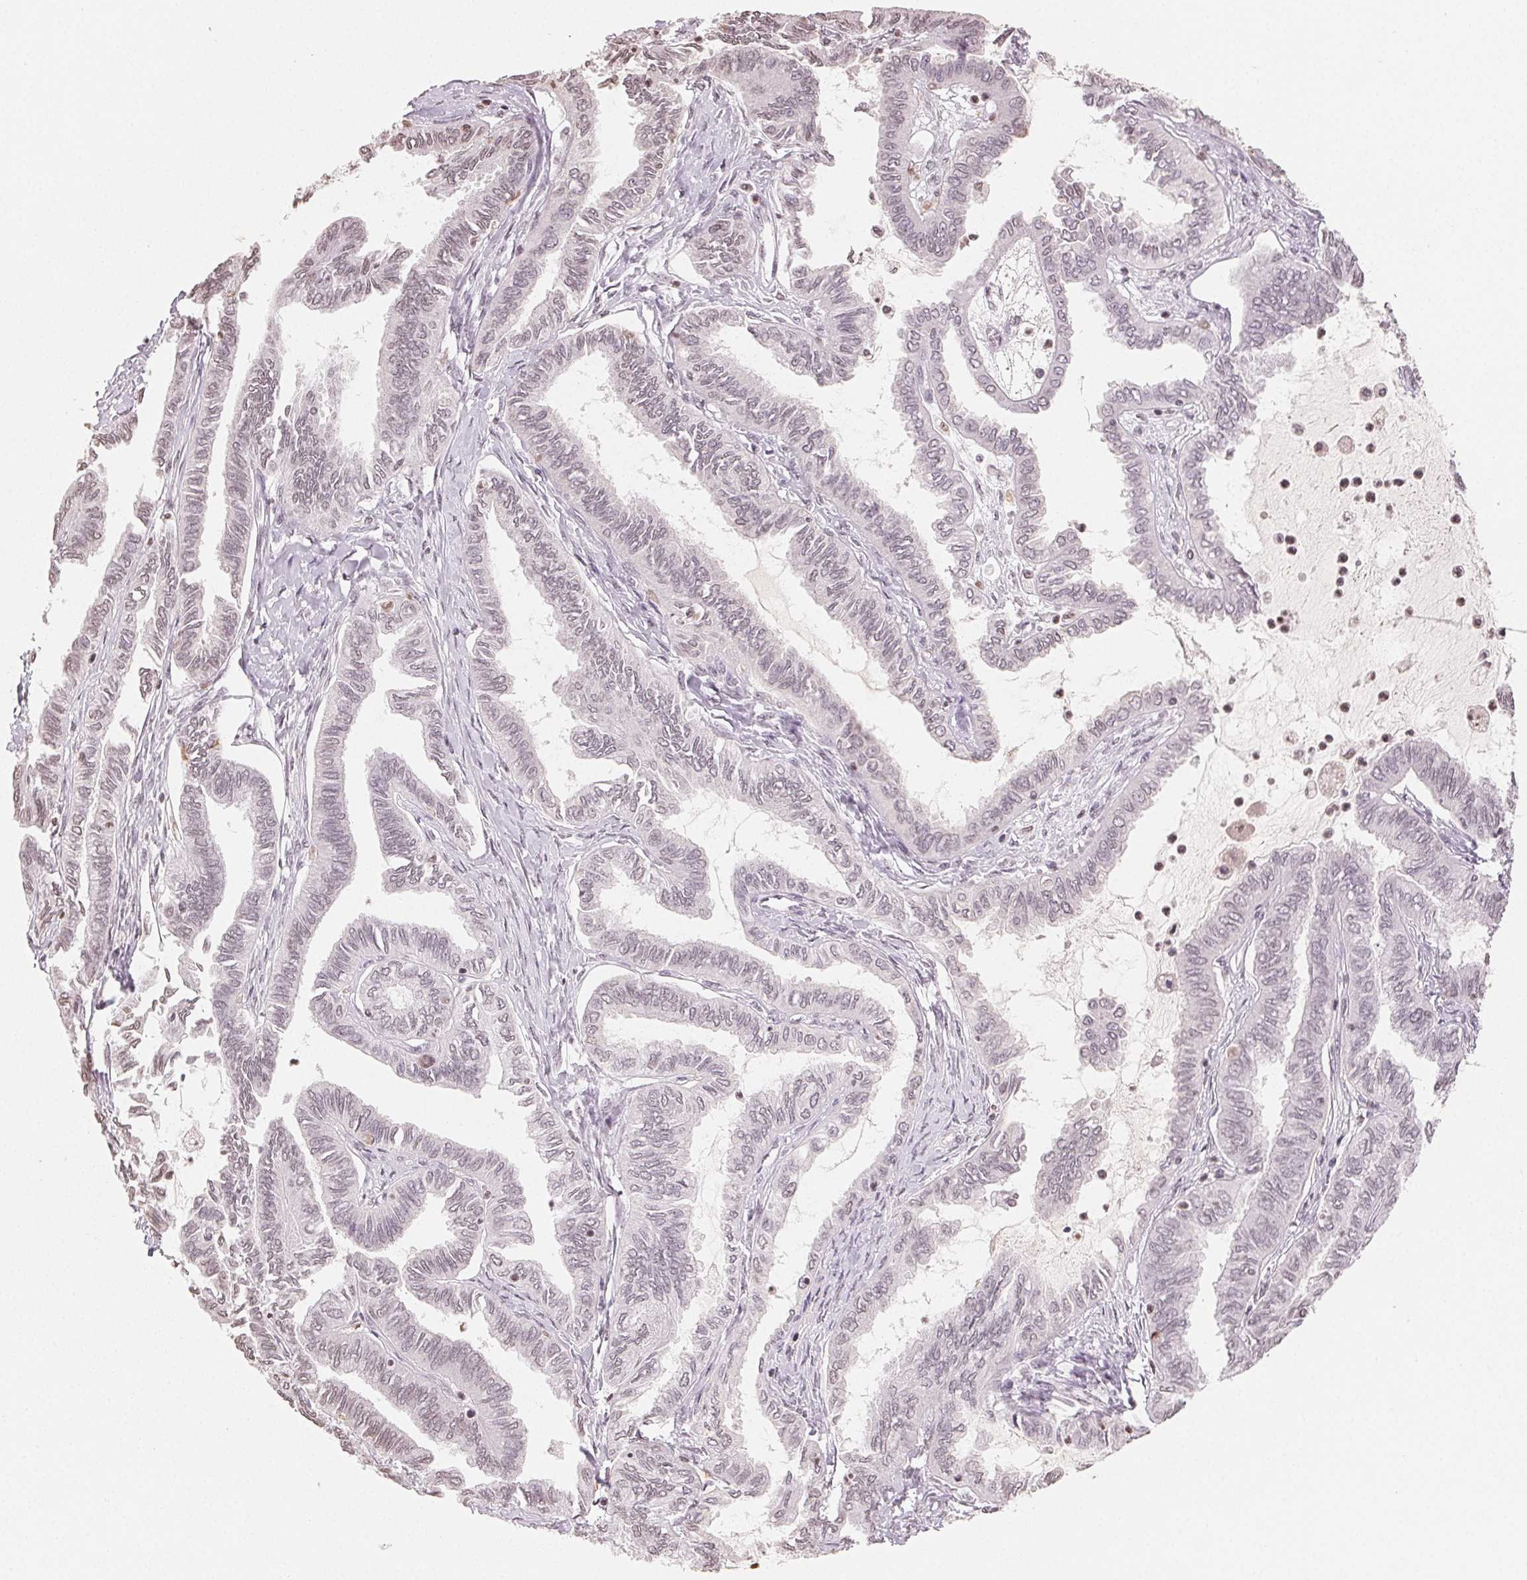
{"staining": {"intensity": "weak", "quantity": "<25%", "location": "nuclear"}, "tissue": "ovarian cancer", "cell_type": "Tumor cells", "image_type": "cancer", "snomed": [{"axis": "morphology", "description": "Carcinoma, endometroid"}, {"axis": "topography", "description": "Ovary"}], "caption": "IHC photomicrograph of neoplastic tissue: ovarian cancer (endometroid carcinoma) stained with DAB shows no significant protein expression in tumor cells.", "gene": "TBP", "patient": {"sex": "female", "age": 70}}